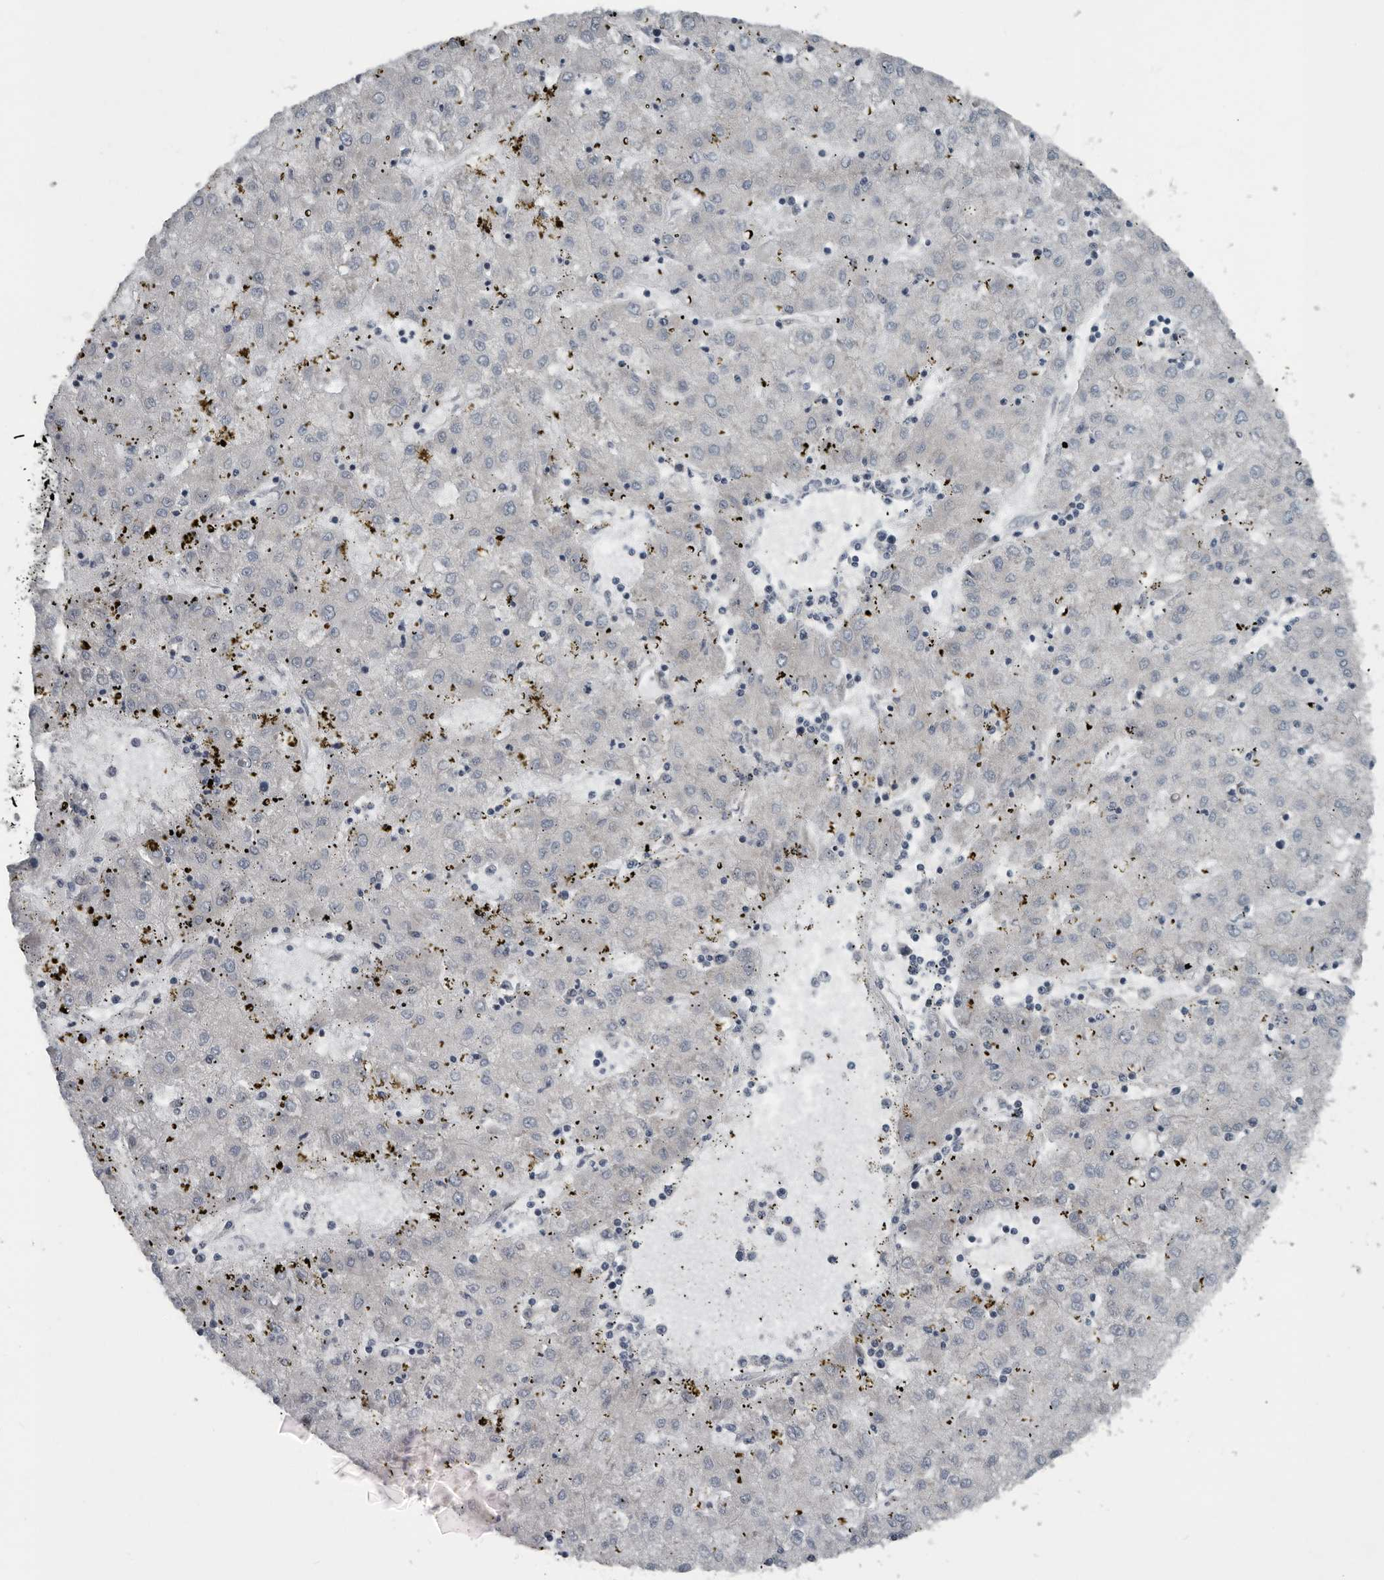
{"staining": {"intensity": "negative", "quantity": "none", "location": "none"}, "tissue": "liver cancer", "cell_type": "Tumor cells", "image_type": "cancer", "snomed": [{"axis": "morphology", "description": "Carcinoma, Hepatocellular, NOS"}, {"axis": "topography", "description": "Liver"}], "caption": "DAB (3,3'-diaminobenzidine) immunohistochemical staining of human liver cancer (hepatocellular carcinoma) displays no significant staining in tumor cells. (DAB (3,3'-diaminobenzidine) immunohistochemistry with hematoxylin counter stain).", "gene": "TMEM199", "patient": {"sex": "male", "age": 72}}